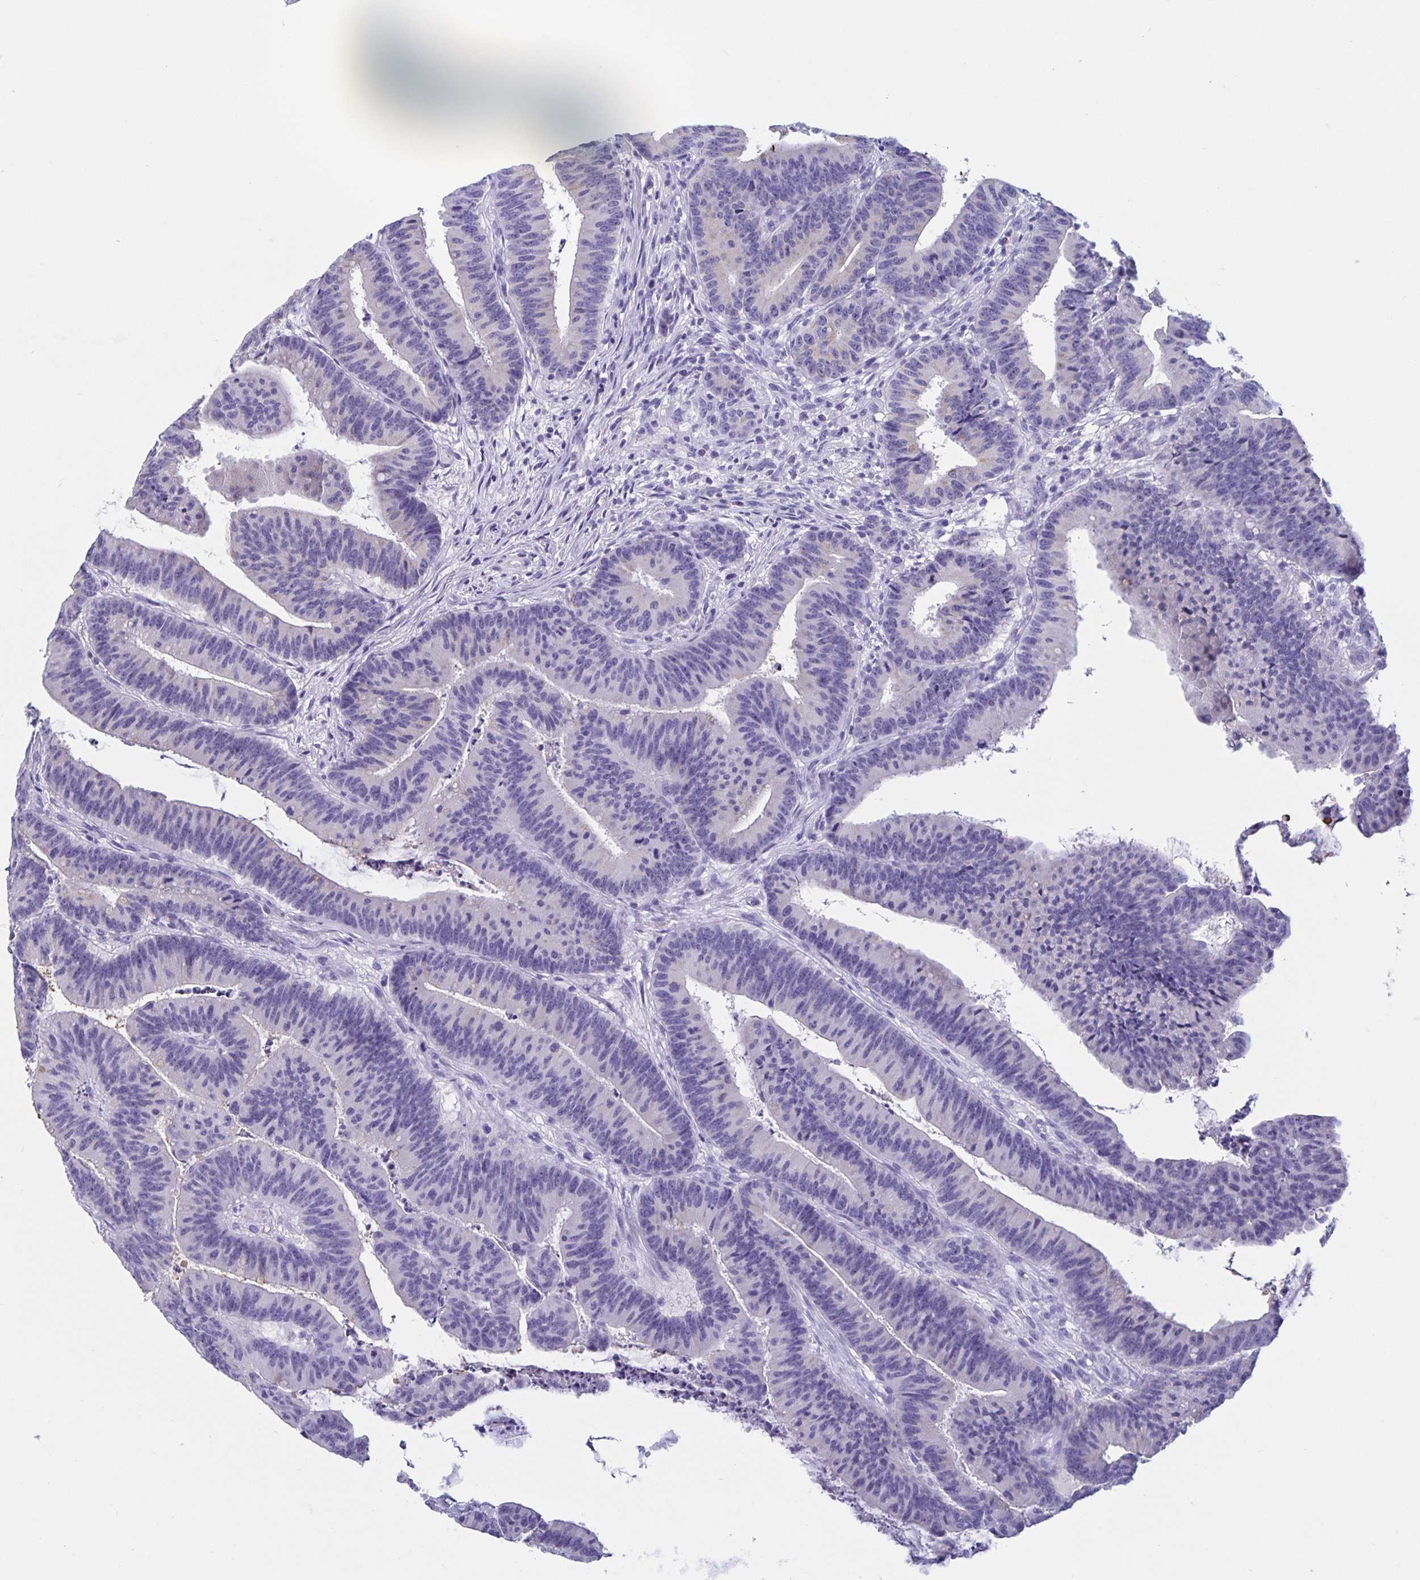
{"staining": {"intensity": "negative", "quantity": "none", "location": "none"}, "tissue": "colorectal cancer", "cell_type": "Tumor cells", "image_type": "cancer", "snomed": [{"axis": "morphology", "description": "Adenocarcinoma, NOS"}, {"axis": "topography", "description": "Colon"}], "caption": "Human adenocarcinoma (colorectal) stained for a protein using immunohistochemistry (IHC) exhibits no staining in tumor cells.", "gene": "DMBT1", "patient": {"sex": "female", "age": 78}}